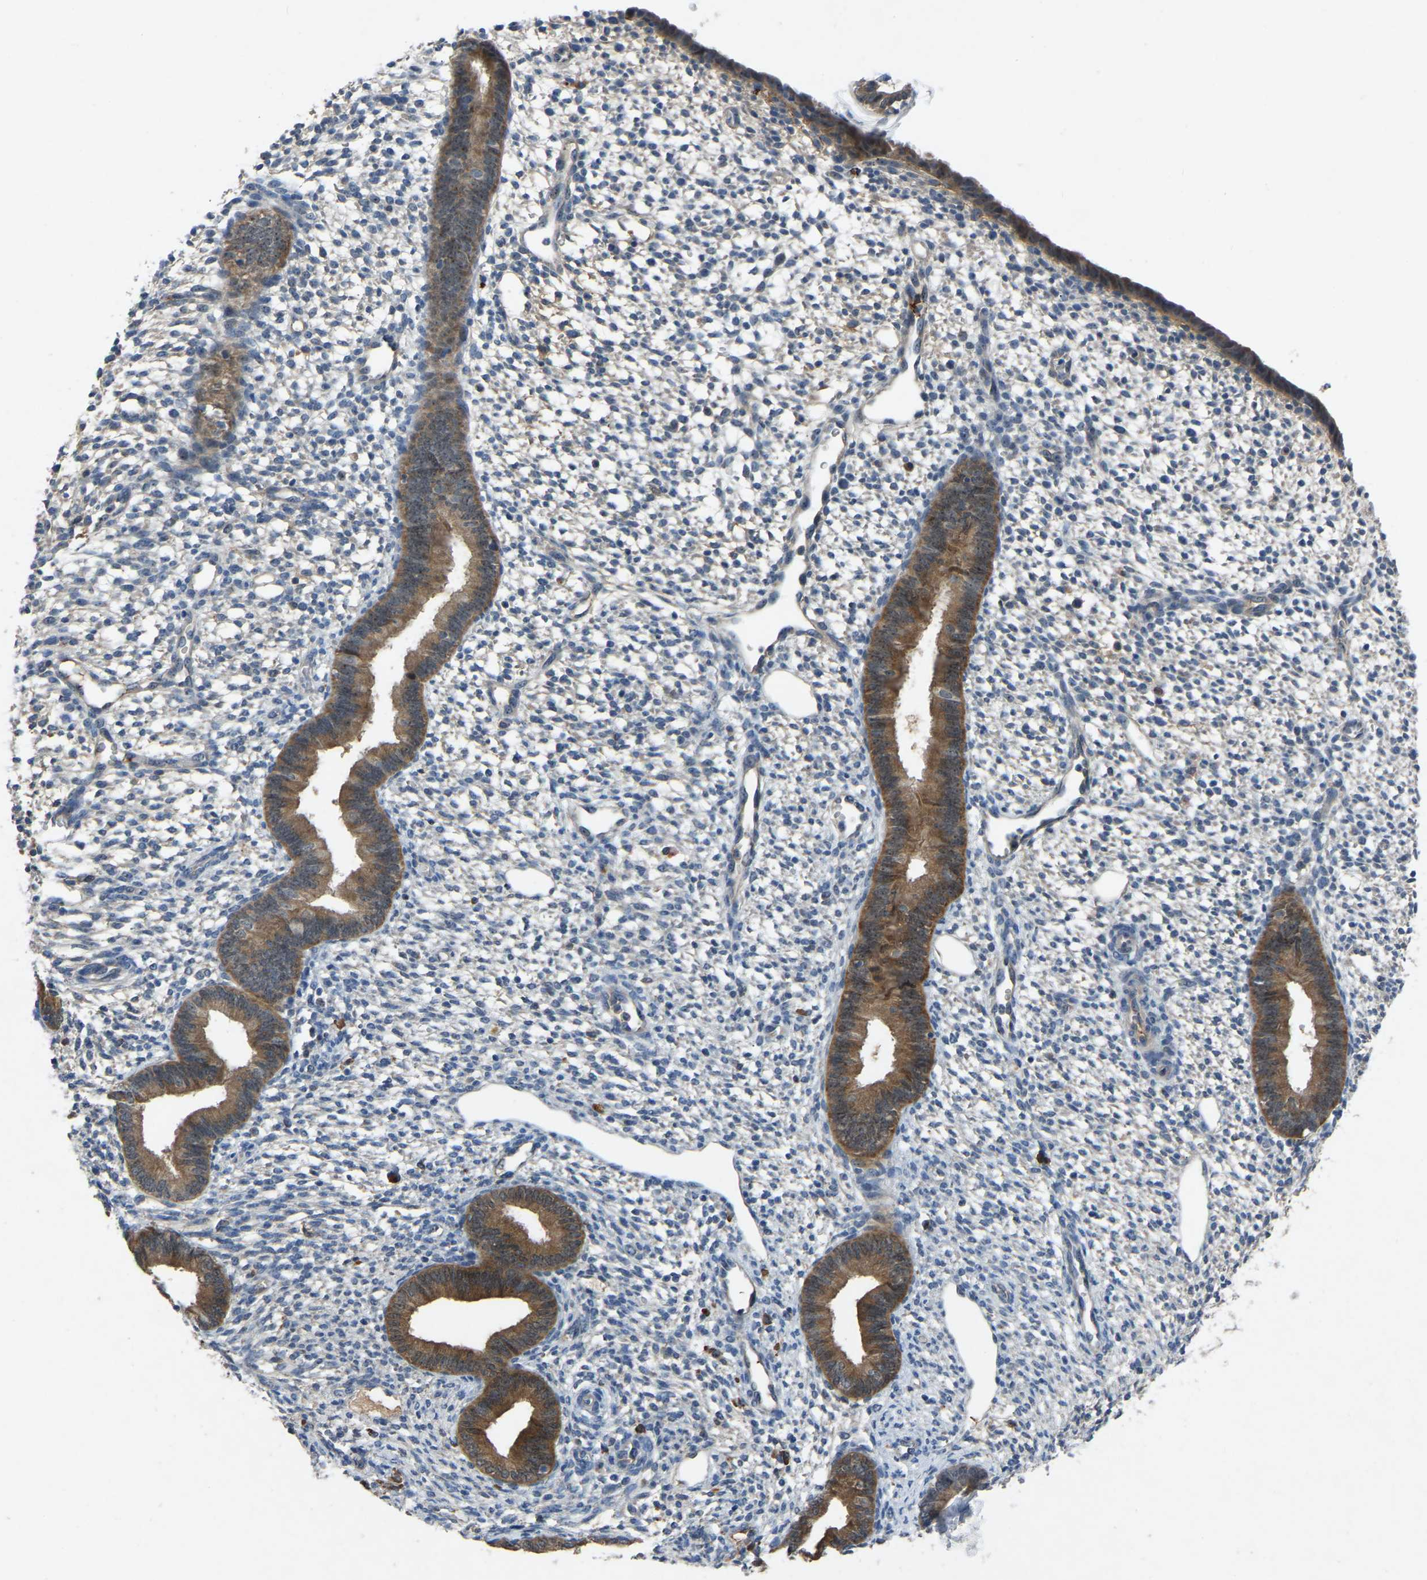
{"staining": {"intensity": "negative", "quantity": "none", "location": "none"}, "tissue": "endometrium", "cell_type": "Cells in endometrial stroma", "image_type": "normal", "snomed": [{"axis": "morphology", "description": "Normal tissue, NOS"}, {"axis": "topography", "description": "Endometrium"}], "caption": "IHC photomicrograph of benign endometrium: human endometrium stained with DAB reveals no significant protein staining in cells in endometrial stroma. (DAB (3,3'-diaminobenzidine) immunohistochemistry (IHC), high magnification).", "gene": "FHIT", "patient": {"sex": "female", "age": 46}}